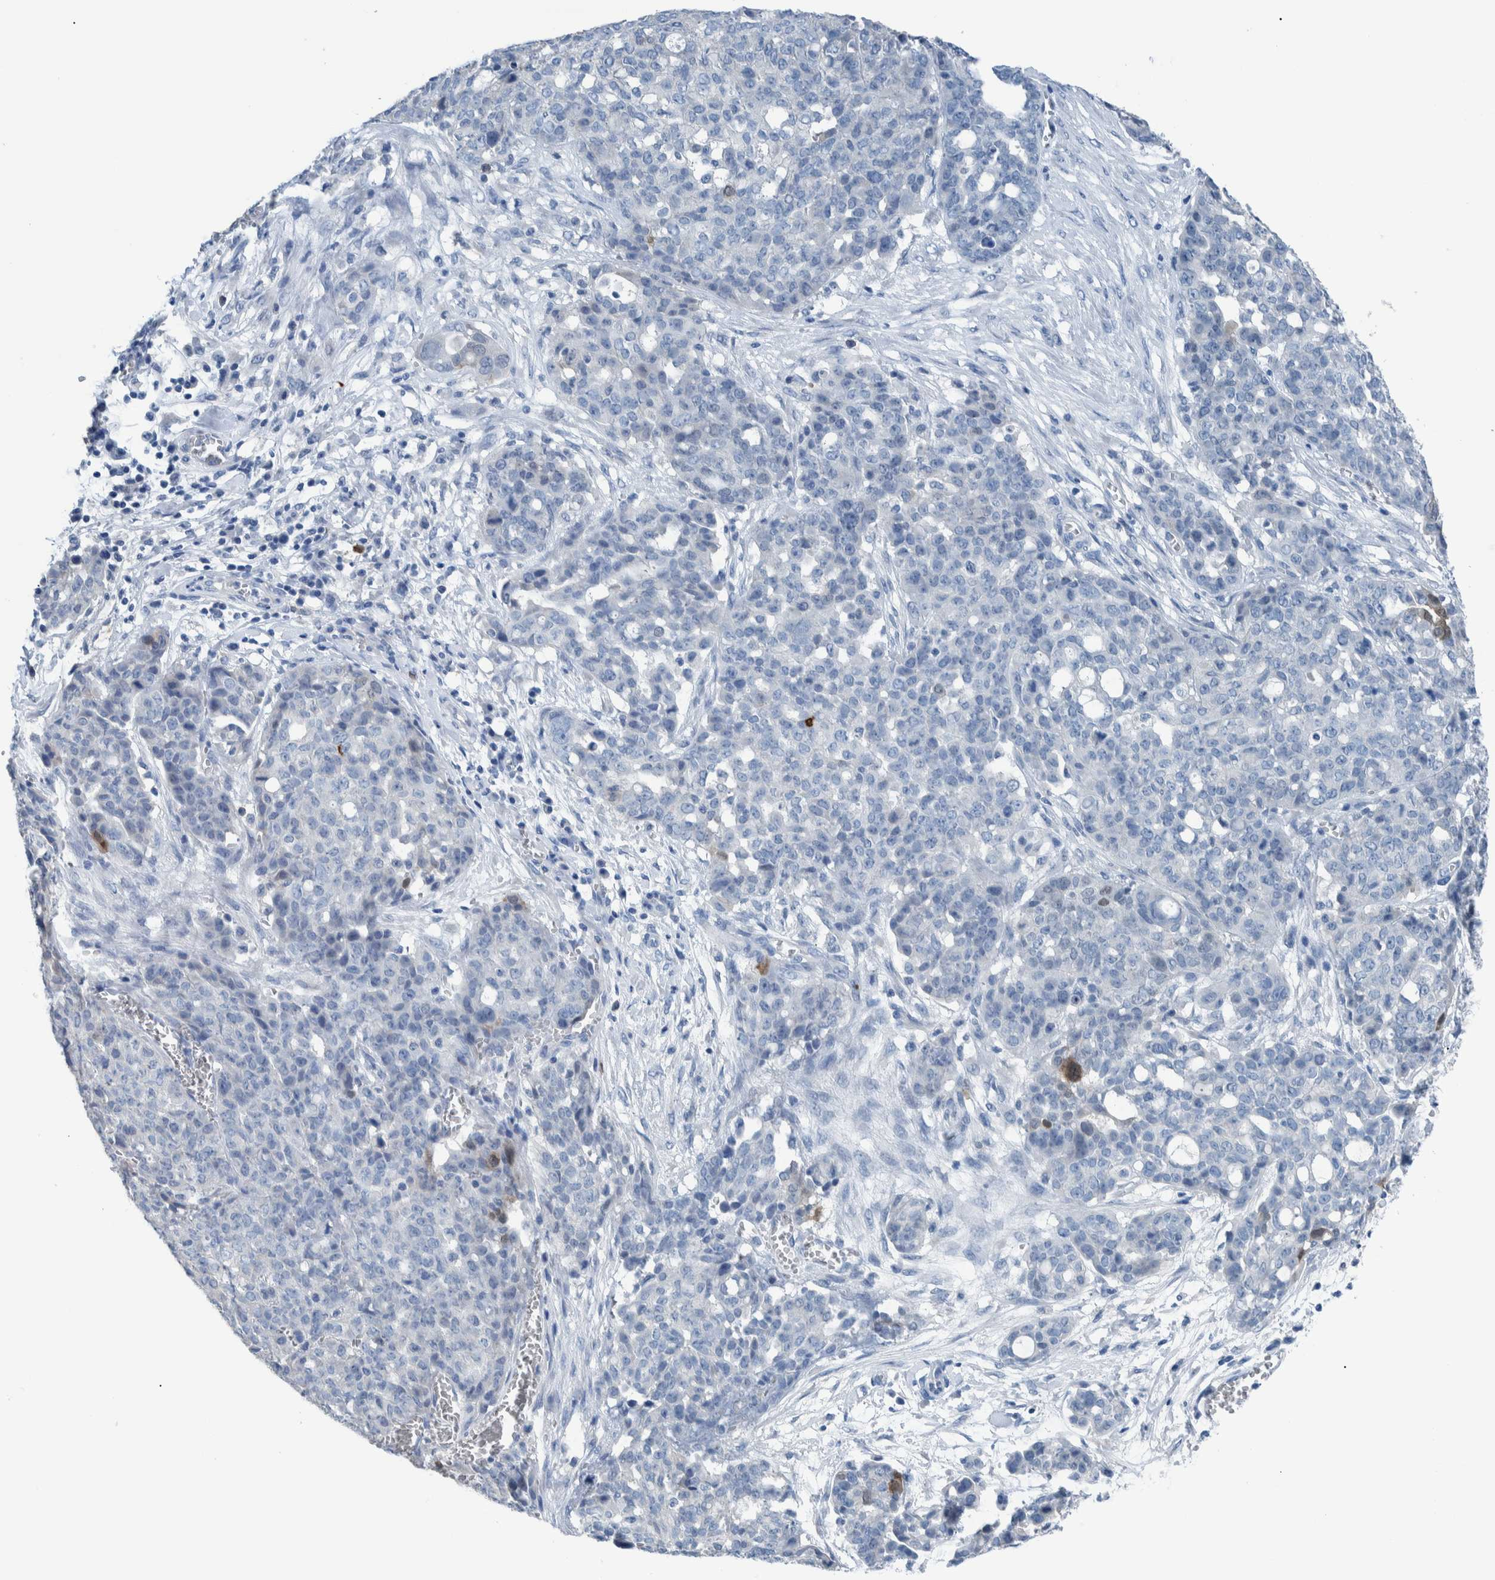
{"staining": {"intensity": "negative", "quantity": "none", "location": "none"}, "tissue": "ovarian cancer", "cell_type": "Tumor cells", "image_type": "cancer", "snomed": [{"axis": "morphology", "description": "Cystadenocarcinoma, serous, NOS"}, {"axis": "topography", "description": "Soft tissue"}, {"axis": "topography", "description": "Ovary"}], "caption": "Image shows no significant protein staining in tumor cells of ovarian serous cystadenocarcinoma. The staining was performed using DAB (3,3'-diaminobenzidine) to visualize the protein expression in brown, while the nuclei were stained in blue with hematoxylin (Magnification: 20x).", "gene": "IDO1", "patient": {"sex": "female", "age": 57}}